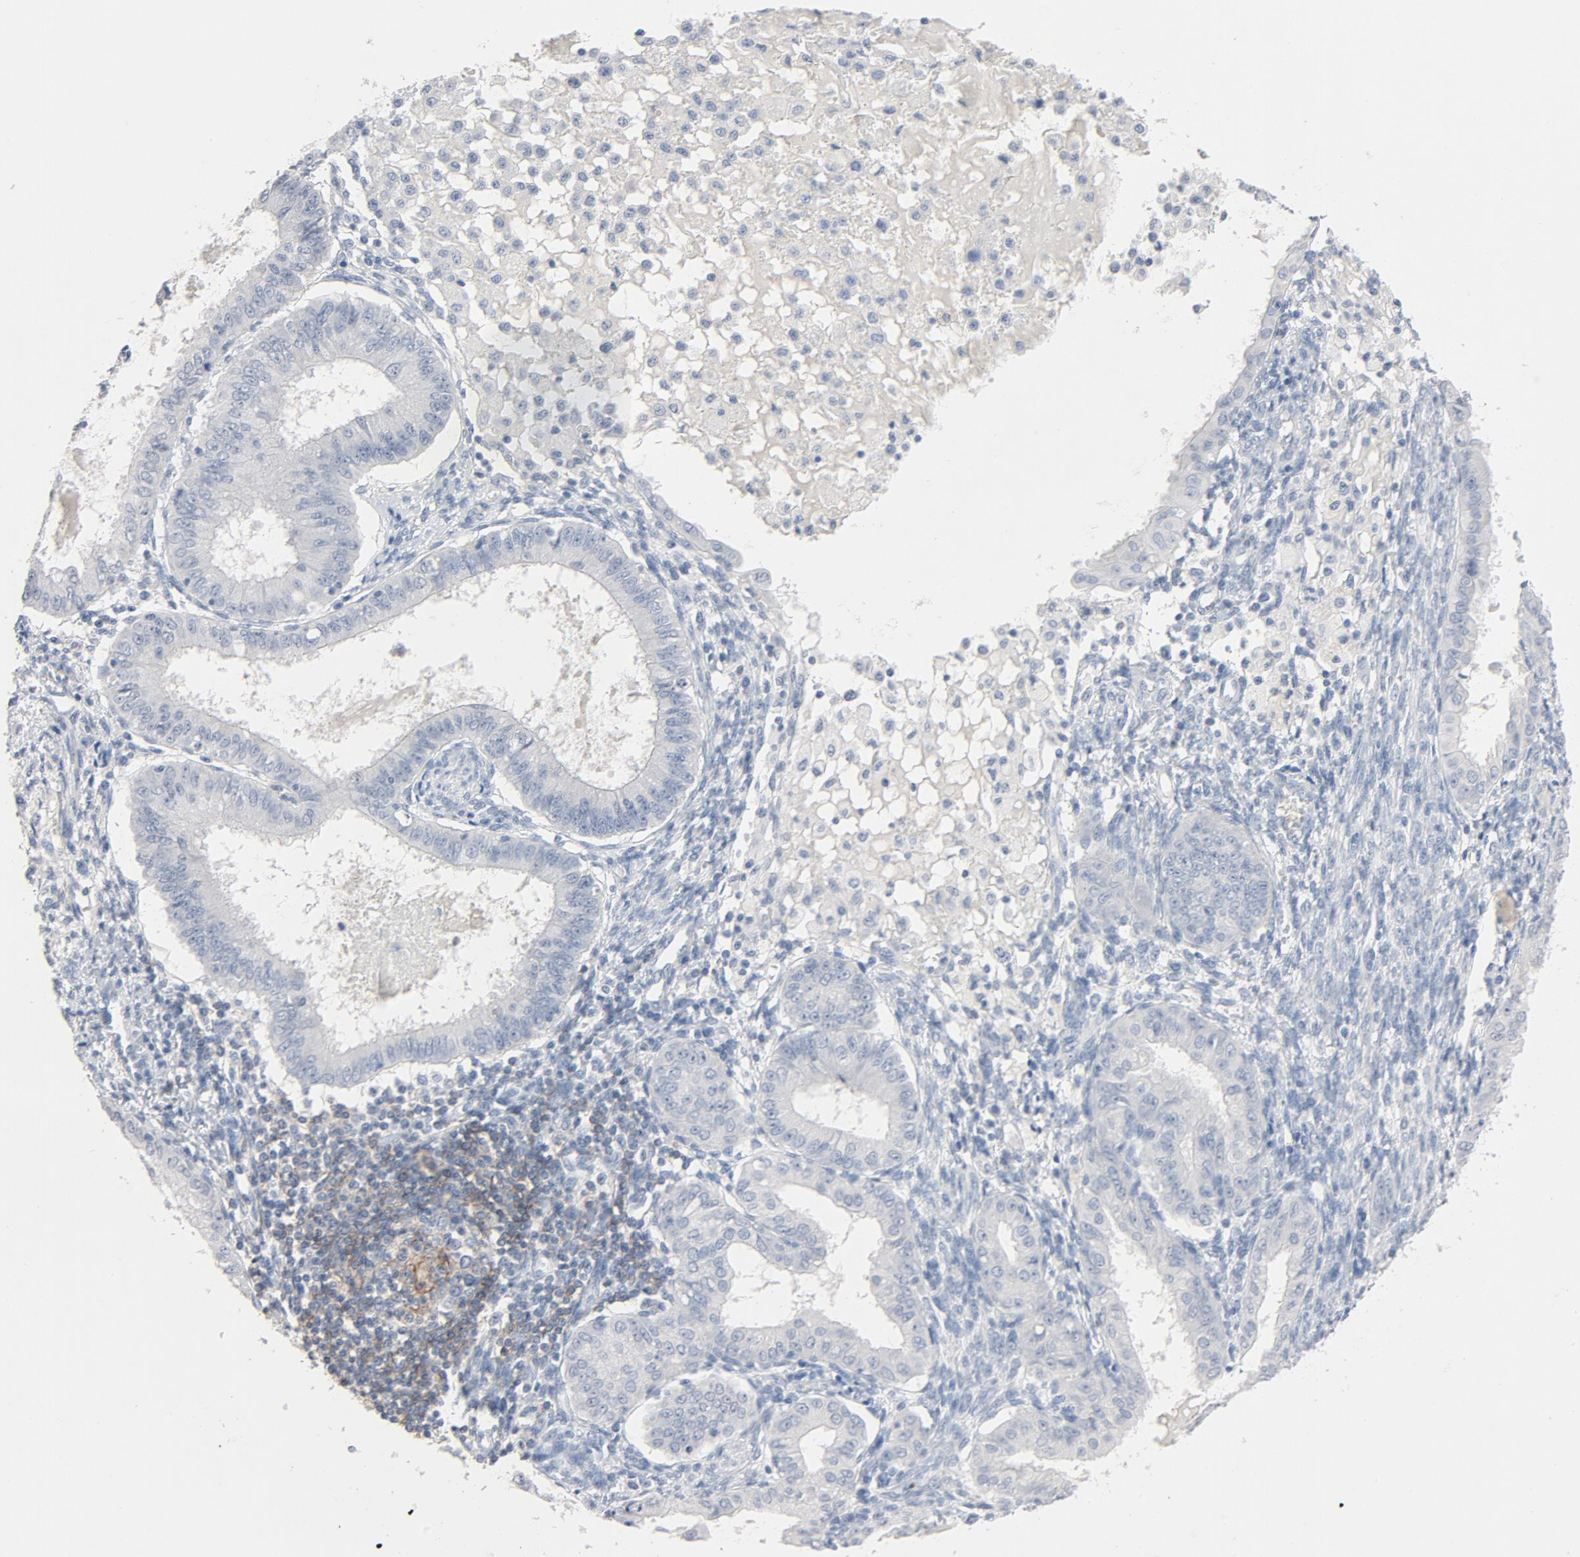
{"staining": {"intensity": "negative", "quantity": "none", "location": "none"}, "tissue": "endometrial cancer", "cell_type": "Tumor cells", "image_type": "cancer", "snomed": [{"axis": "morphology", "description": "Adenocarcinoma, NOS"}, {"axis": "topography", "description": "Endometrium"}], "caption": "Immunohistochemistry image of neoplastic tissue: human endometrial cancer (adenocarcinoma) stained with DAB demonstrates no significant protein expression in tumor cells.", "gene": "ZCCHC13", "patient": {"sex": "female", "age": 76}}